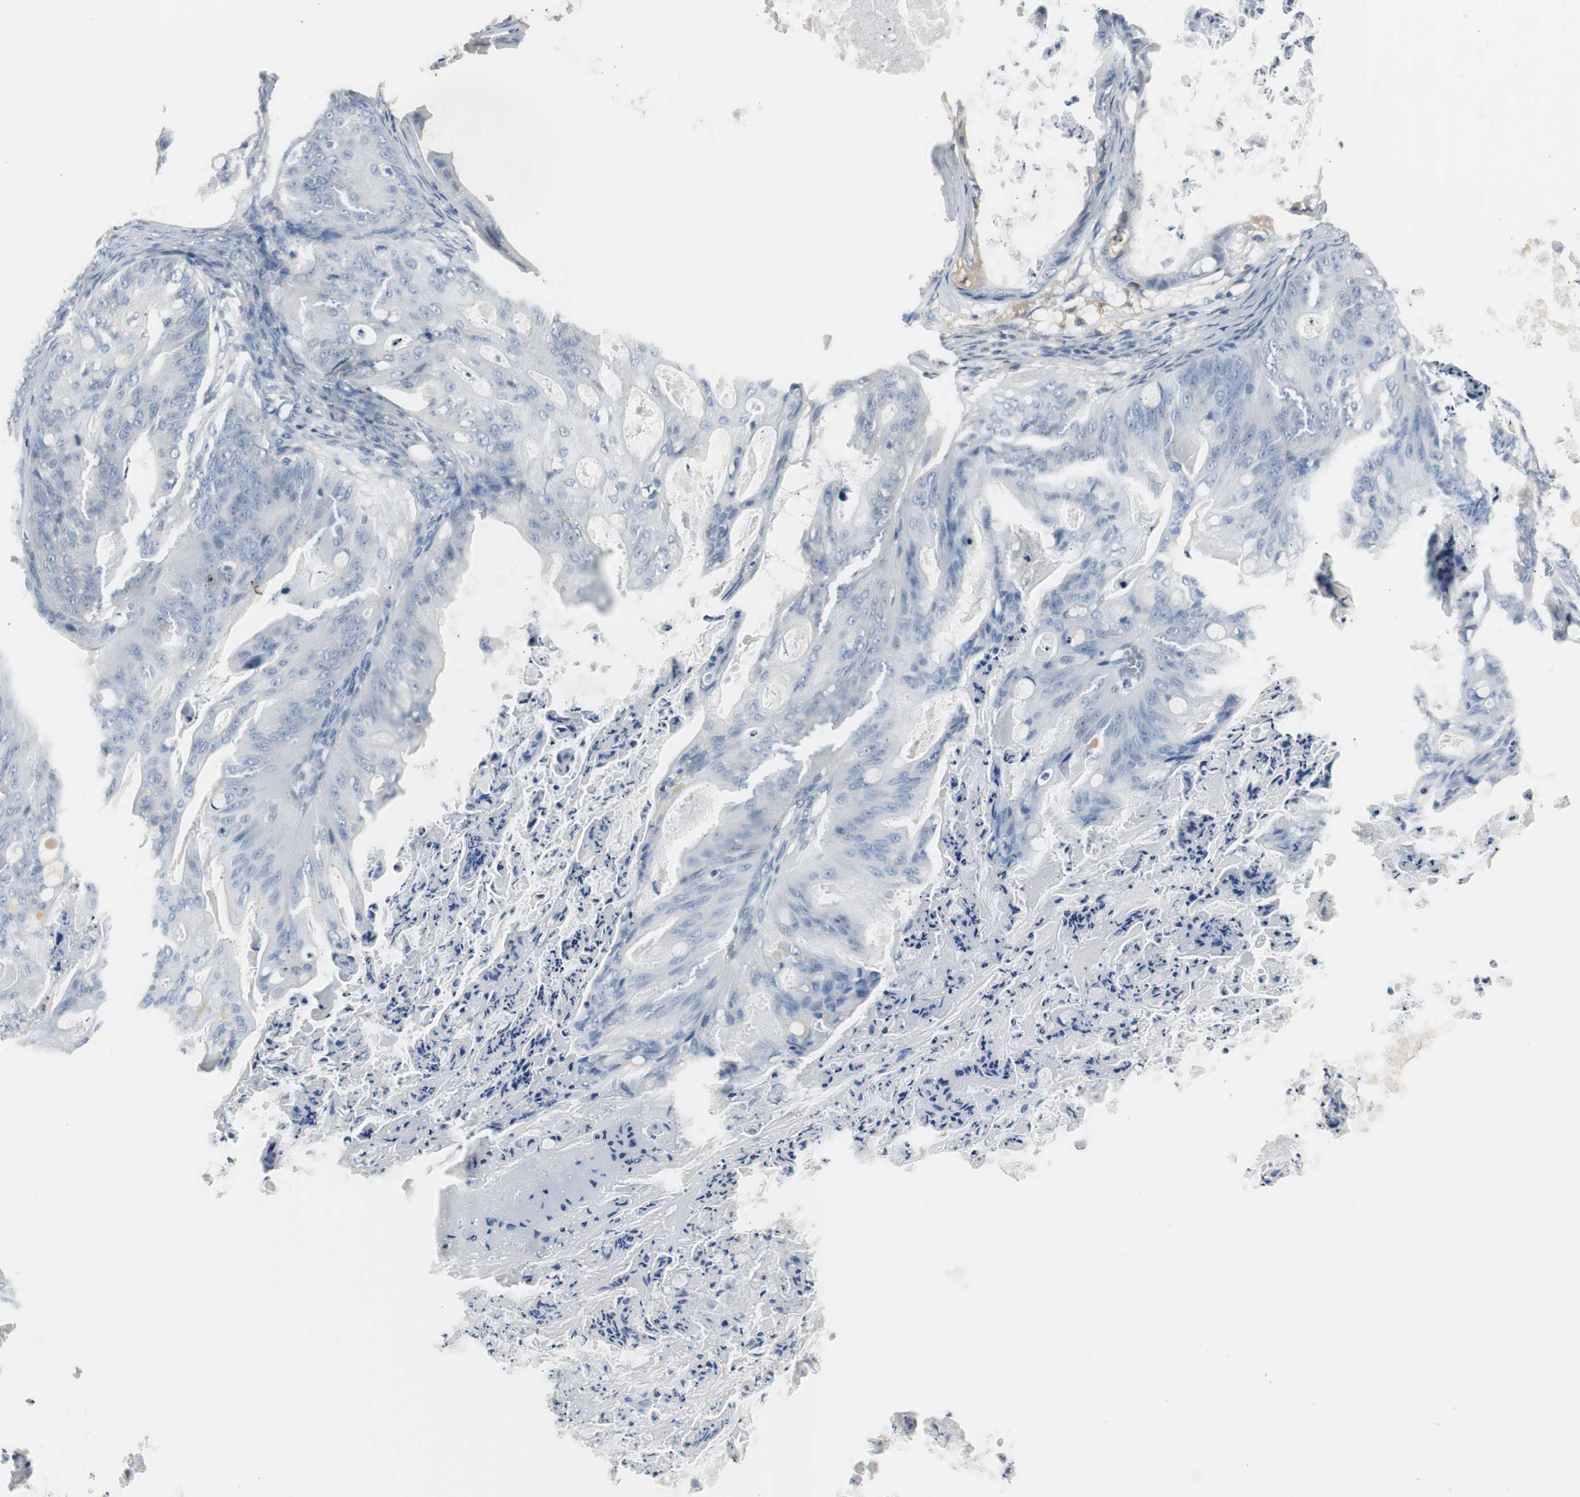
{"staining": {"intensity": "negative", "quantity": "none", "location": "none"}, "tissue": "ovarian cancer", "cell_type": "Tumor cells", "image_type": "cancer", "snomed": [{"axis": "morphology", "description": "Cystadenocarcinoma, mucinous, NOS"}, {"axis": "topography", "description": "Ovary"}], "caption": "Image shows no significant protein expression in tumor cells of ovarian cancer (mucinous cystadenocarcinoma). The staining was performed using DAB (3,3'-diaminobenzidine) to visualize the protein expression in brown, while the nuclei were stained in blue with hematoxylin (Magnification: 20x).", "gene": "SERPINF1", "patient": {"sex": "female", "age": 36}}